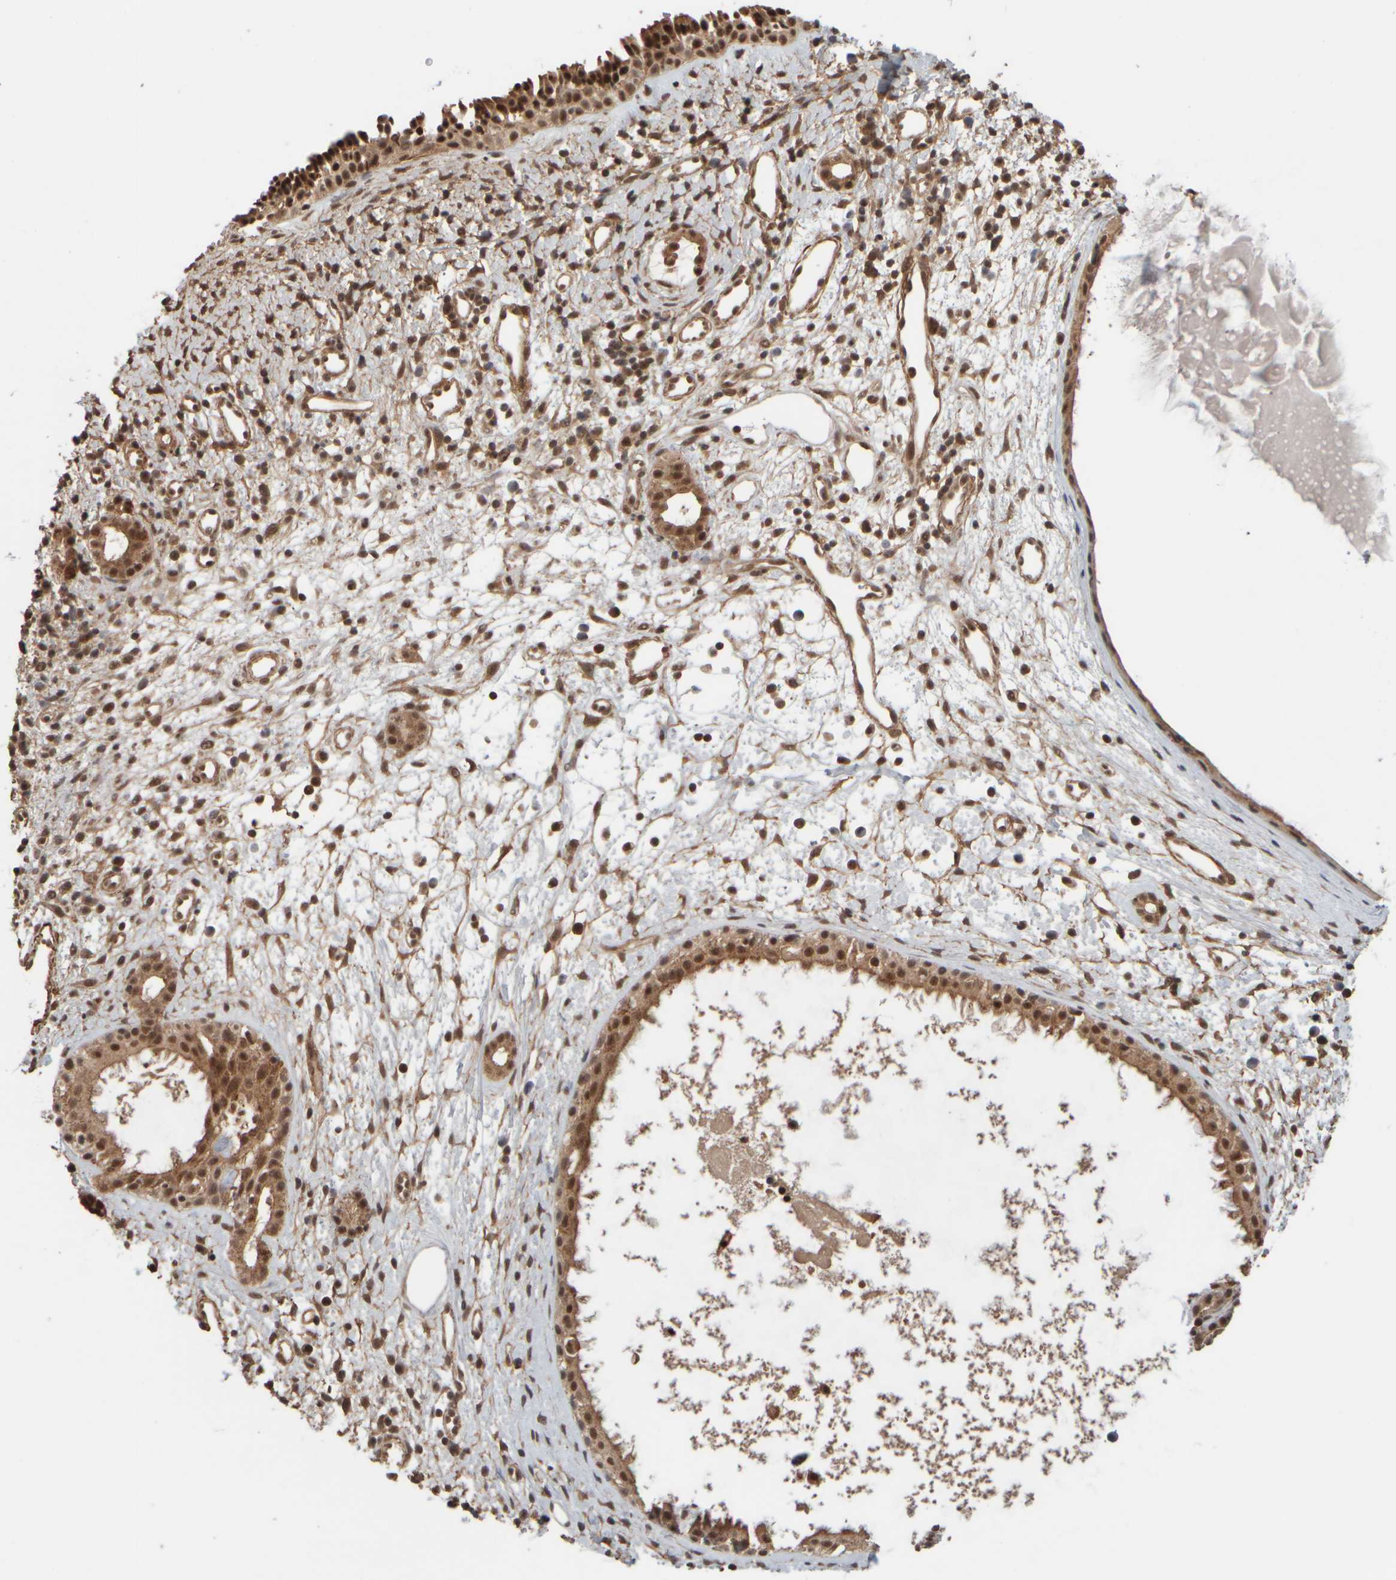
{"staining": {"intensity": "moderate", "quantity": ">75%", "location": "cytoplasmic/membranous,nuclear"}, "tissue": "nasopharynx", "cell_type": "Respiratory epithelial cells", "image_type": "normal", "snomed": [{"axis": "morphology", "description": "Normal tissue, NOS"}, {"axis": "topography", "description": "Nasopharynx"}], "caption": "Moderate cytoplasmic/membranous,nuclear staining for a protein is seen in approximately >75% of respiratory epithelial cells of normal nasopharynx using immunohistochemistry.", "gene": "SYNRG", "patient": {"sex": "male", "age": 22}}